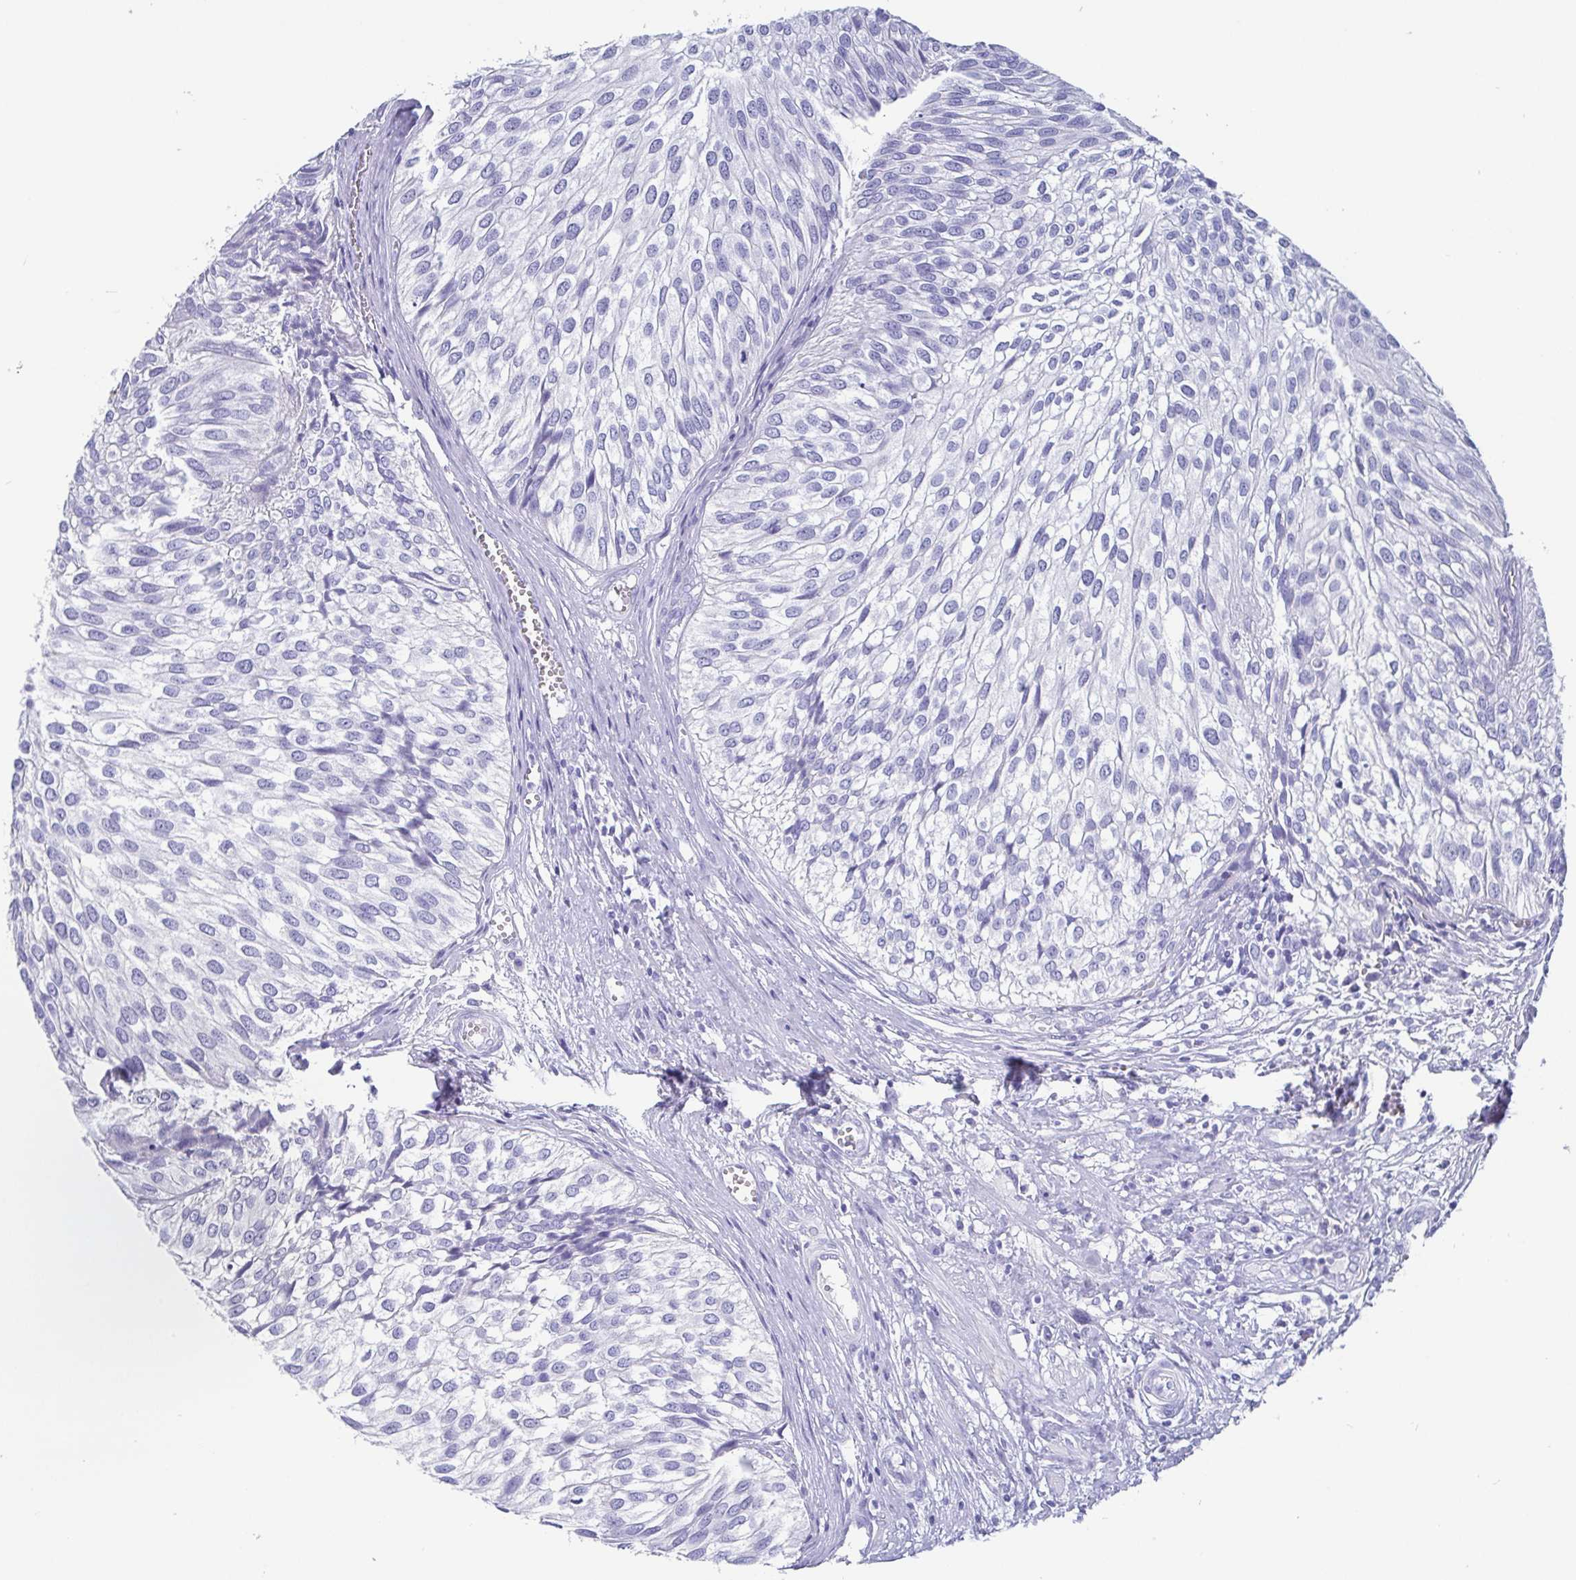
{"staining": {"intensity": "negative", "quantity": "none", "location": "none"}, "tissue": "urothelial cancer", "cell_type": "Tumor cells", "image_type": "cancer", "snomed": [{"axis": "morphology", "description": "Urothelial carcinoma, Low grade"}, {"axis": "topography", "description": "Urinary bladder"}], "caption": "This image is of low-grade urothelial carcinoma stained with IHC to label a protein in brown with the nuclei are counter-stained blue. There is no expression in tumor cells.", "gene": "SCGN", "patient": {"sex": "male", "age": 91}}